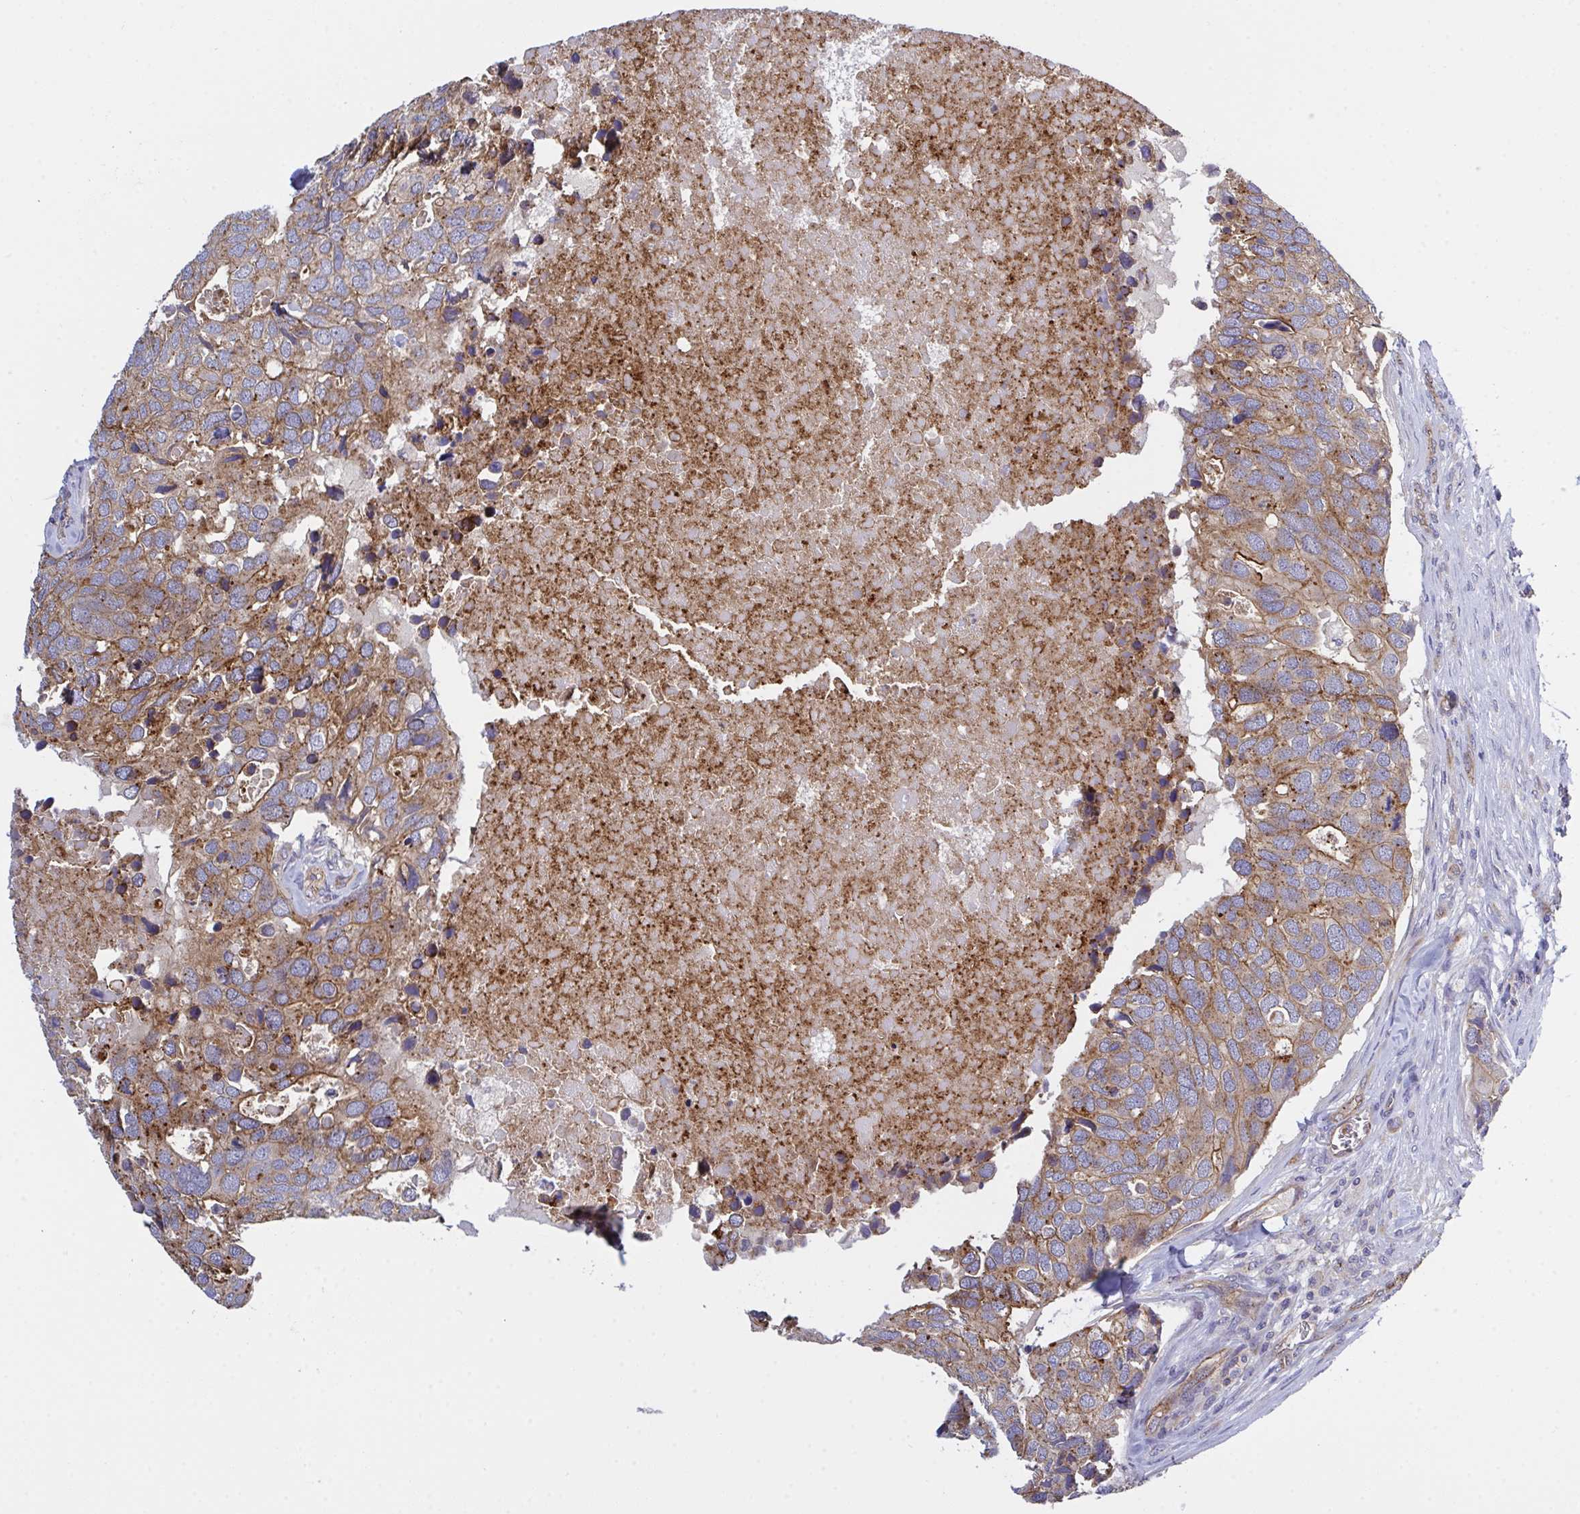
{"staining": {"intensity": "moderate", "quantity": ">75%", "location": "cytoplasmic/membranous"}, "tissue": "breast cancer", "cell_type": "Tumor cells", "image_type": "cancer", "snomed": [{"axis": "morphology", "description": "Duct carcinoma"}, {"axis": "topography", "description": "Breast"}], "caption": "This image demonstrates IHC staining of human infiltrating ductal carcinoma (breast), with medium moderate cytoplasmic/membranous expression in approximately >75% of tumor cells.", "gene": "C4orf36", "patient": {"sex": "female", "age": 83}}